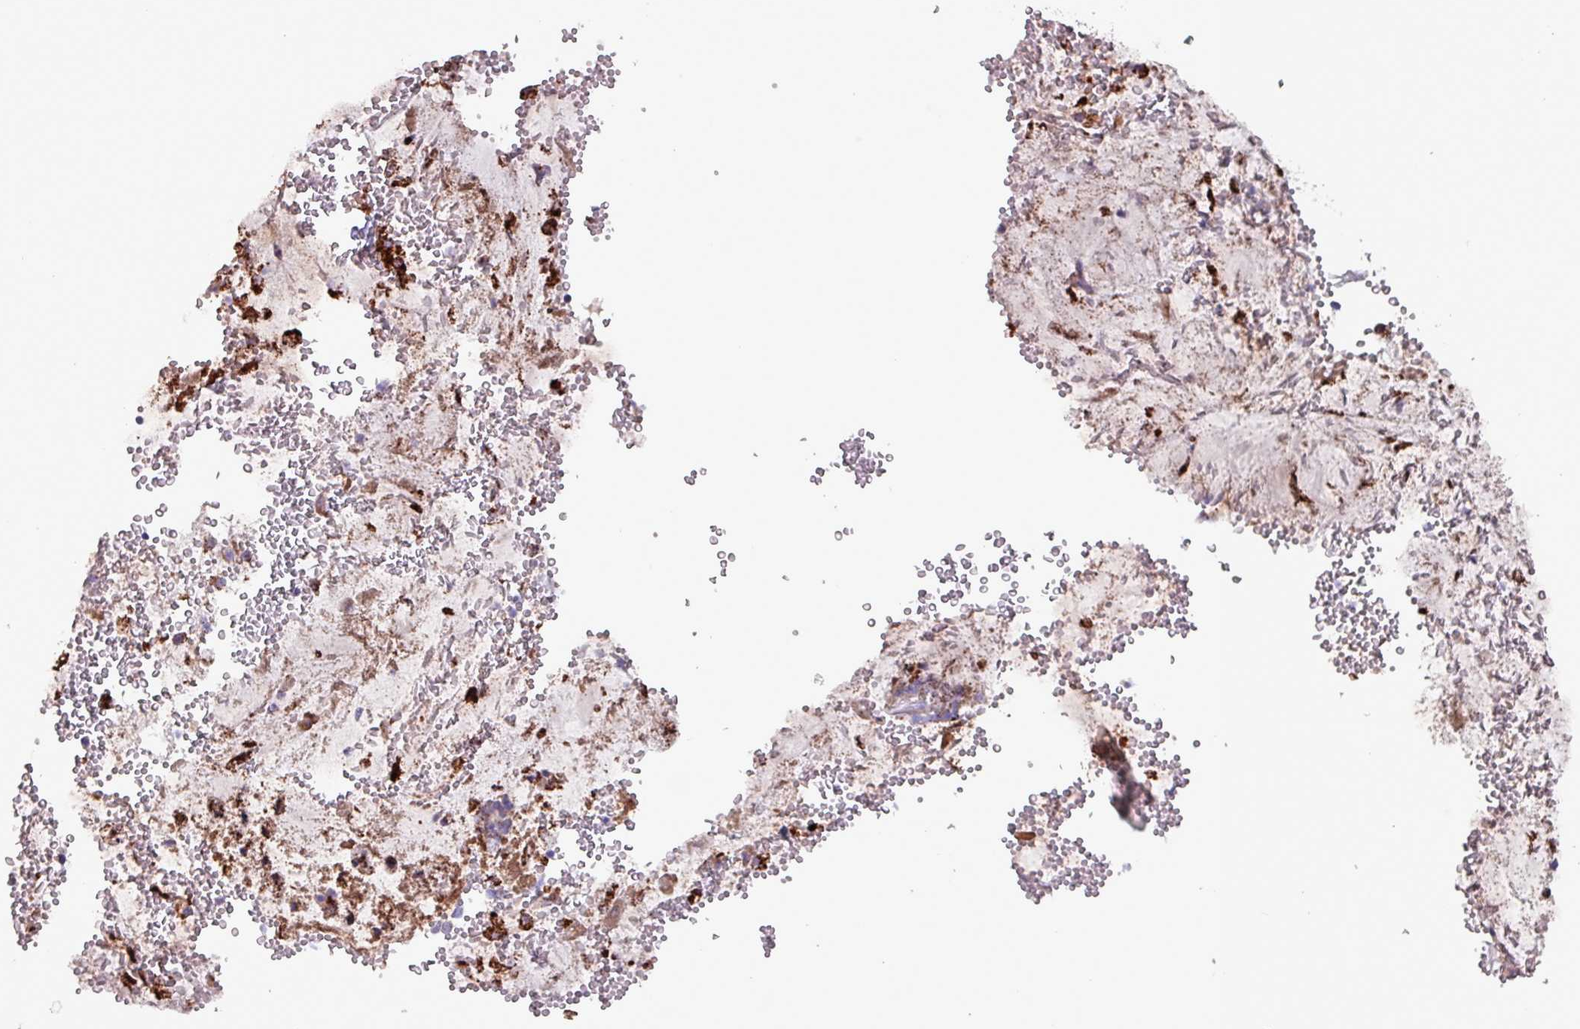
{"staining": {"intensity": "moderate", "quantity": ">75%", "location": "cytoplasmic/membranous"}, "tissue": "stomach", "cell_type": "Glandular cells", "image_type": "normal", "snomed": [{"axis": "morphology", "description": "Normal tissue, NOS"}, {"axis": "topography", "description": "Stomach, upper"}], "caption": "This is an image of immunohistochemistry (IHC) staining of normal stomach, which shows moderate expression in the cytoplasmic/membranous of glandular cells.", "gene": "HSD3B7", "patient": {"sex": "male", "age": 52}}